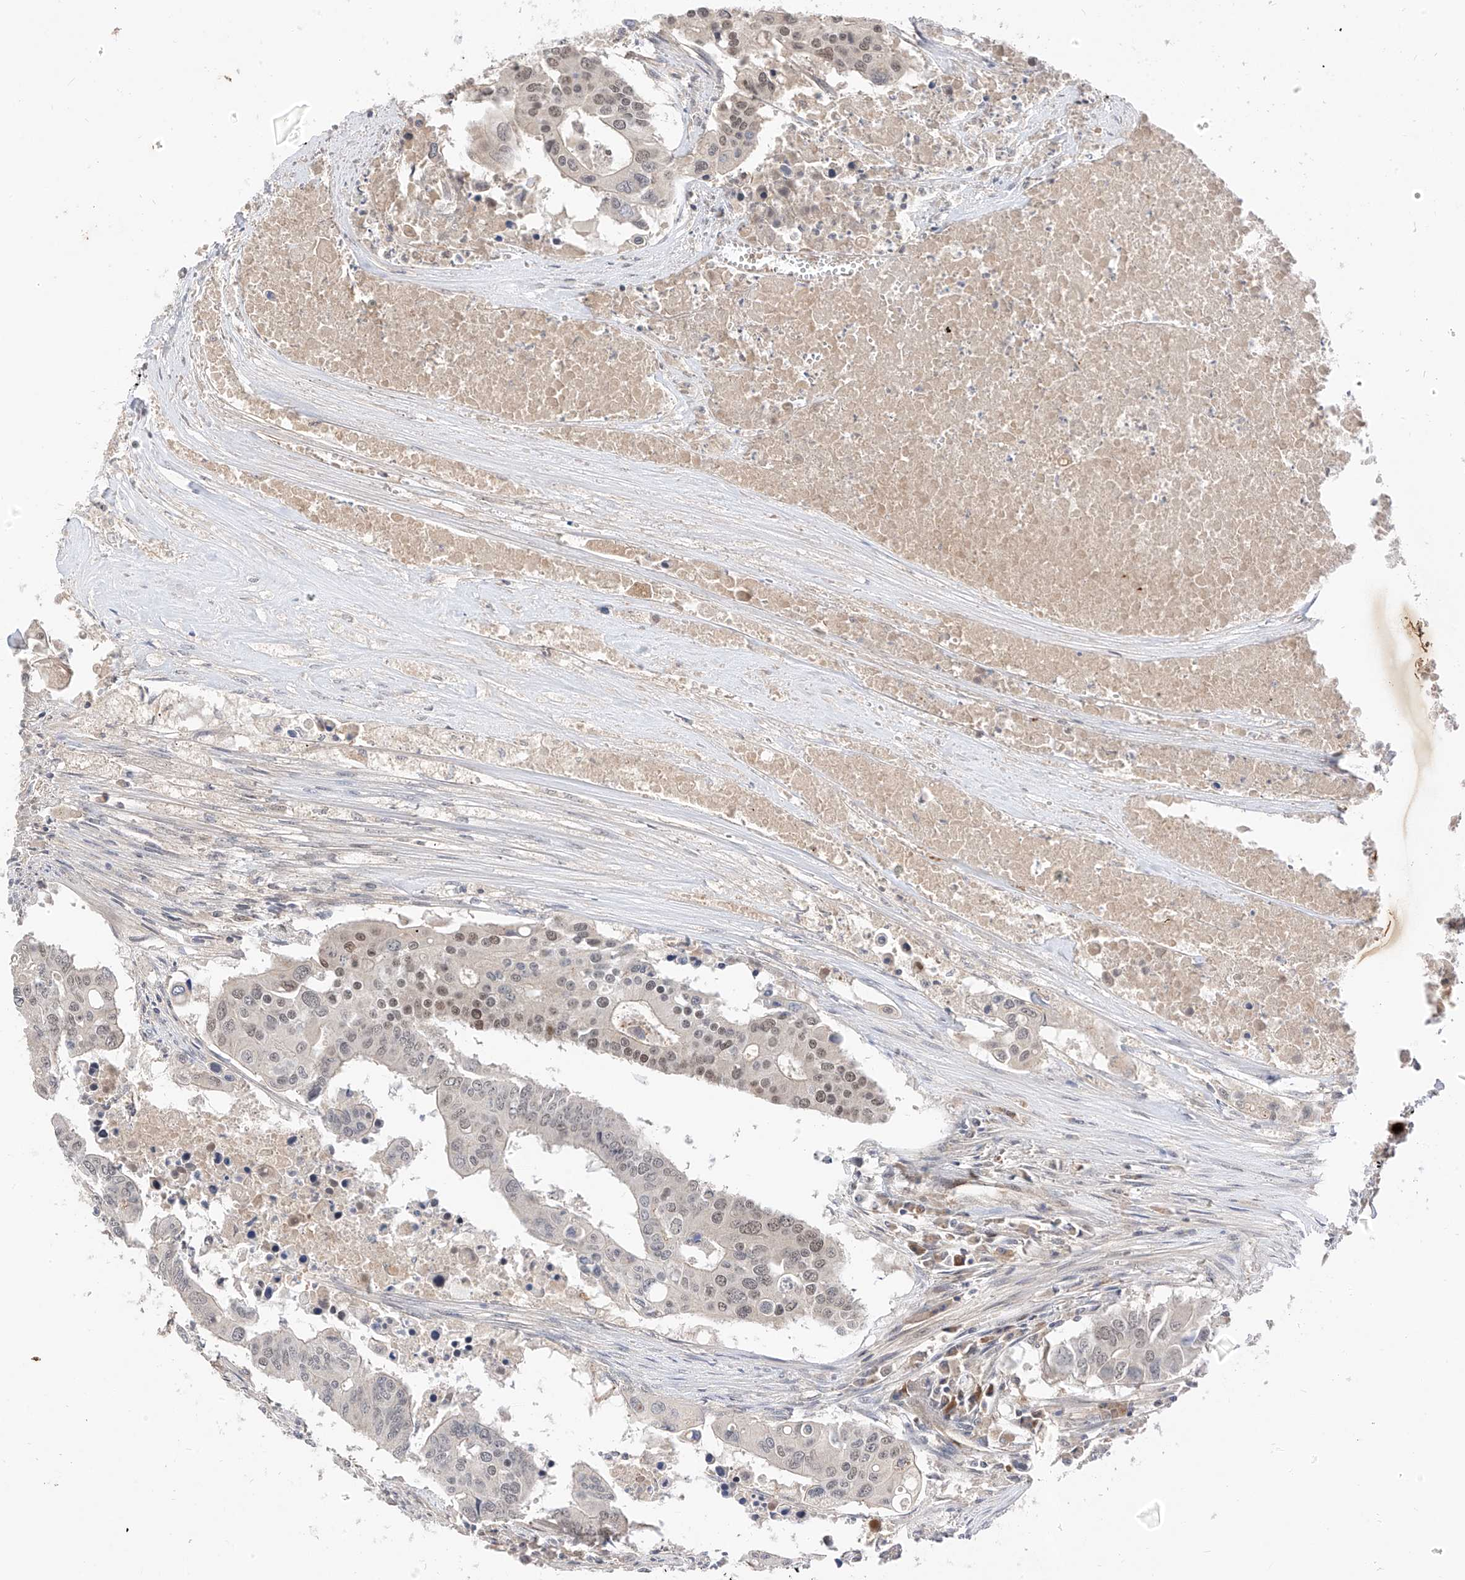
{"staining": {"intensity": "weak", "quantity": "<25%", "location": "nuclear"}, "tissue": "colorectal cancer", "cell_type": "Tumor cells", "image_type": "cancer", "snomed": [{"axis": "morphology", "description": "Adenocarcinoma, NOS"}, {"axis": "topography", "description": "Colon"}], "caption": "High magnification brightfield microscopy of colorectal cancer stained with DAB (3,3'-diaminobenzidine) (brown) and counterstained with hematoxylin (blue): tumor cells show no significant staining.", "gene": "MRTFA", "patient": {"sex": "male", "age": 77}}